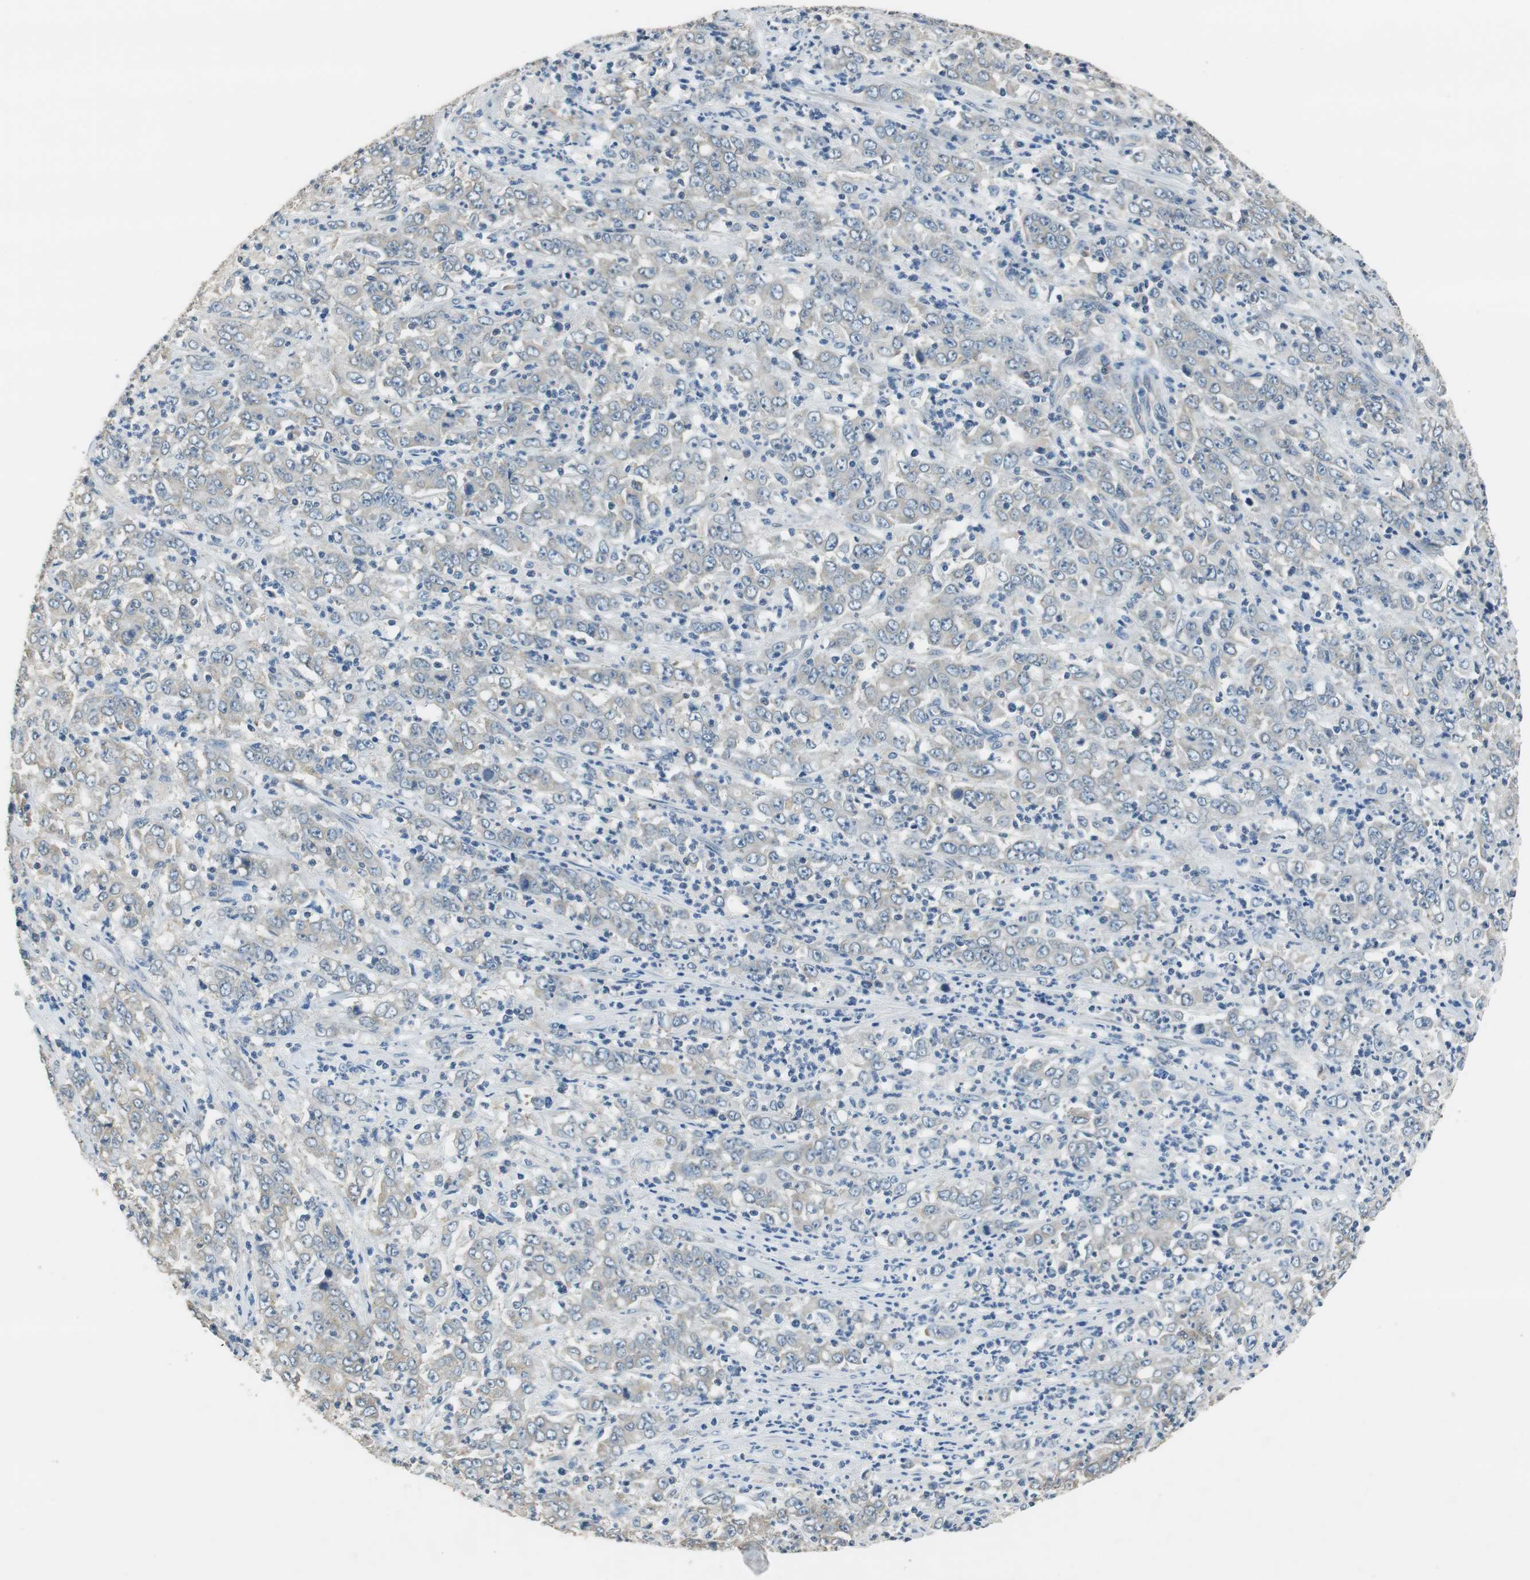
{"staining": {"intensity": "weak", "quantity": "25%-75%", "location": "cytoplasmic/membranous"}, "tissue": "stomach cancer", "cell_type": "Tumor cells", "image_type": "cancer", "snomed": [{"axis": "morphology", "description": "Adenocarcinoma, NOS"}, {"axis": "topography", "description": "Stomach, lower"}], "caption": "Protein staining of stomach cancer (adenocarcinoma) tissue demonstrates weak cytoplasmic/membranous expression in approximately 25%-75% of tumor cells.", "gene": "ALDH4A1", "patient": {"sex": "female", "age": 71}}